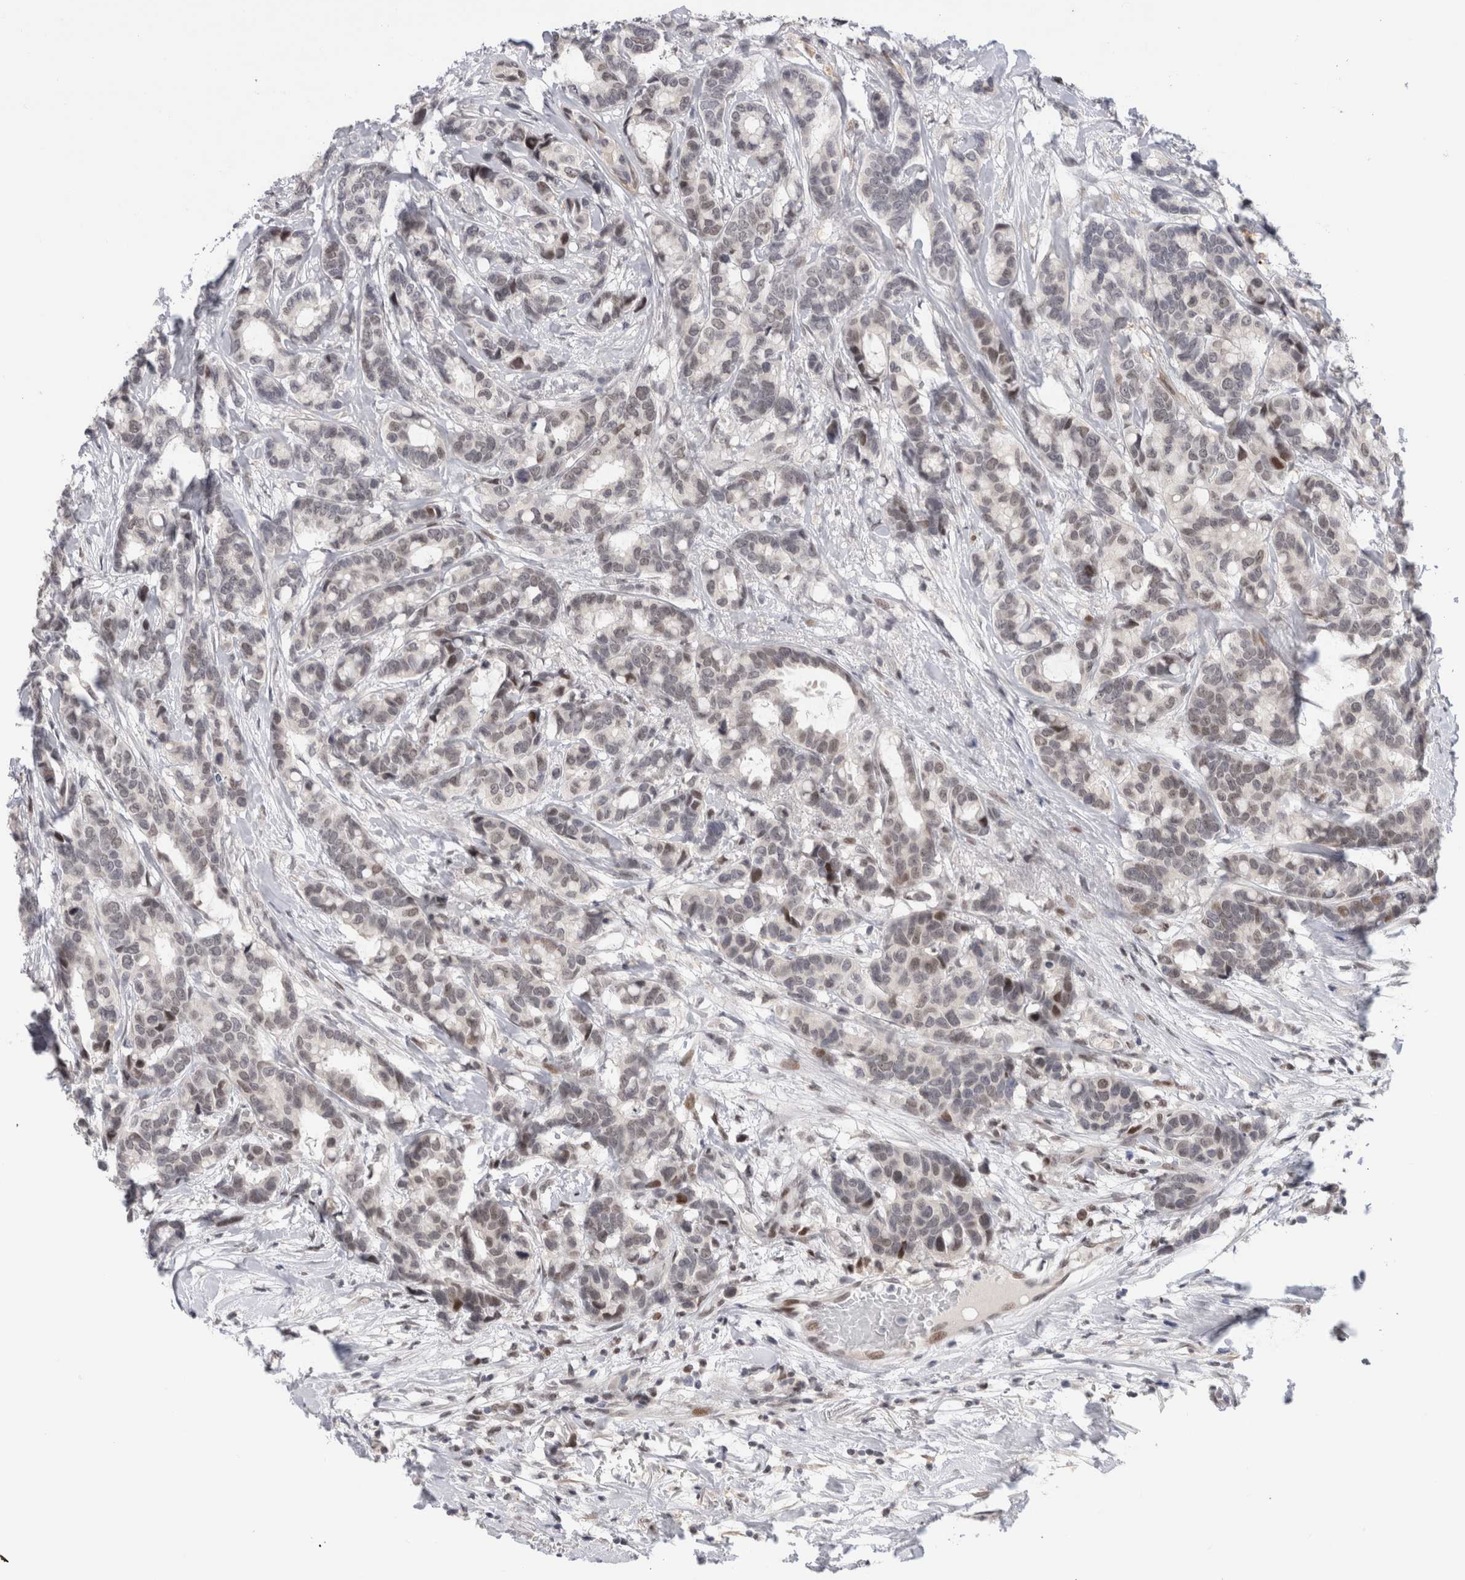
{"staining": {"intensity": "weak", "quantity": "<25%", "location": "nuclear"}, "tissue": "breast cancer", "cell_type": "Tumor cells", "image_type": "cancer", "snomed": [{"axis": "morphology", "description": "Duct carcinoma"}, {"axis": "topography", "description": "Breast"}], "caption": "Immunohistochemistry (IHC) micrograph of neoplastic tissue: human breast cancer (infiltrating ductal carcinoma) stained with DAB shows no significant protein expression in tumor cells.", "gene": "ZNF521", "patient": {"sex": "female", "age": 87}}